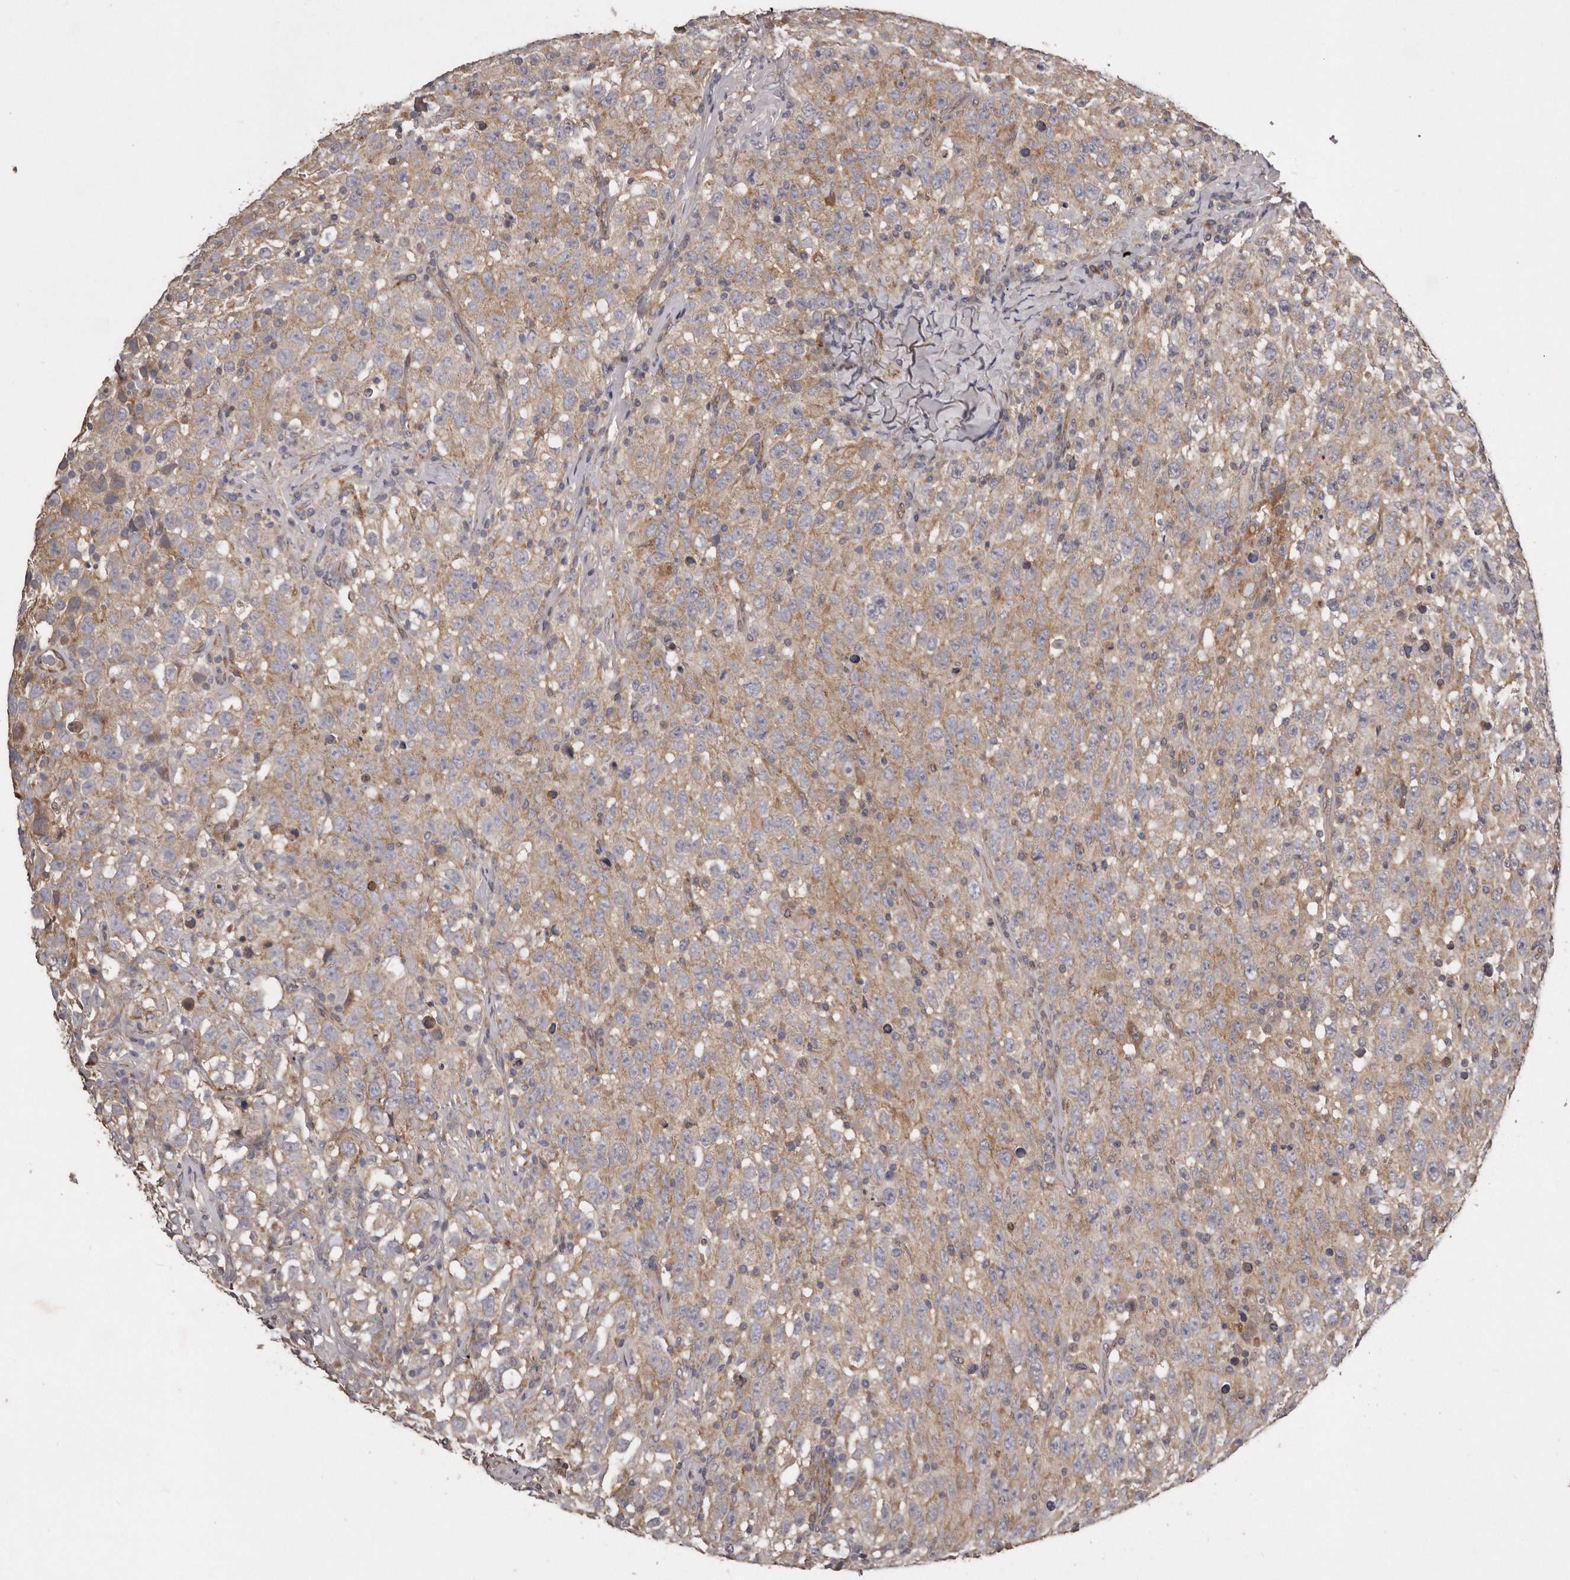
{"staining": {"intensity": "weak", "quantity": ">75%", "location": "cytoplasmic/membranous"}, "tissue": "testis cancer", "cell_type": "Tumor cells", "image_type": "cancer", "snomed": [{"axis": "morphology", "description": "Seminoma, NOS"}, {"axis": "topography", "description": "Testis"}], "caption": "Immunohistochemical staining of human seminoma (testis) reveals weak cytoplasmic/membranous protein positivity in about >75% of tumor cells.", "gene": "ARMCX1", "patient": {"sex": "male", "age": 41}}